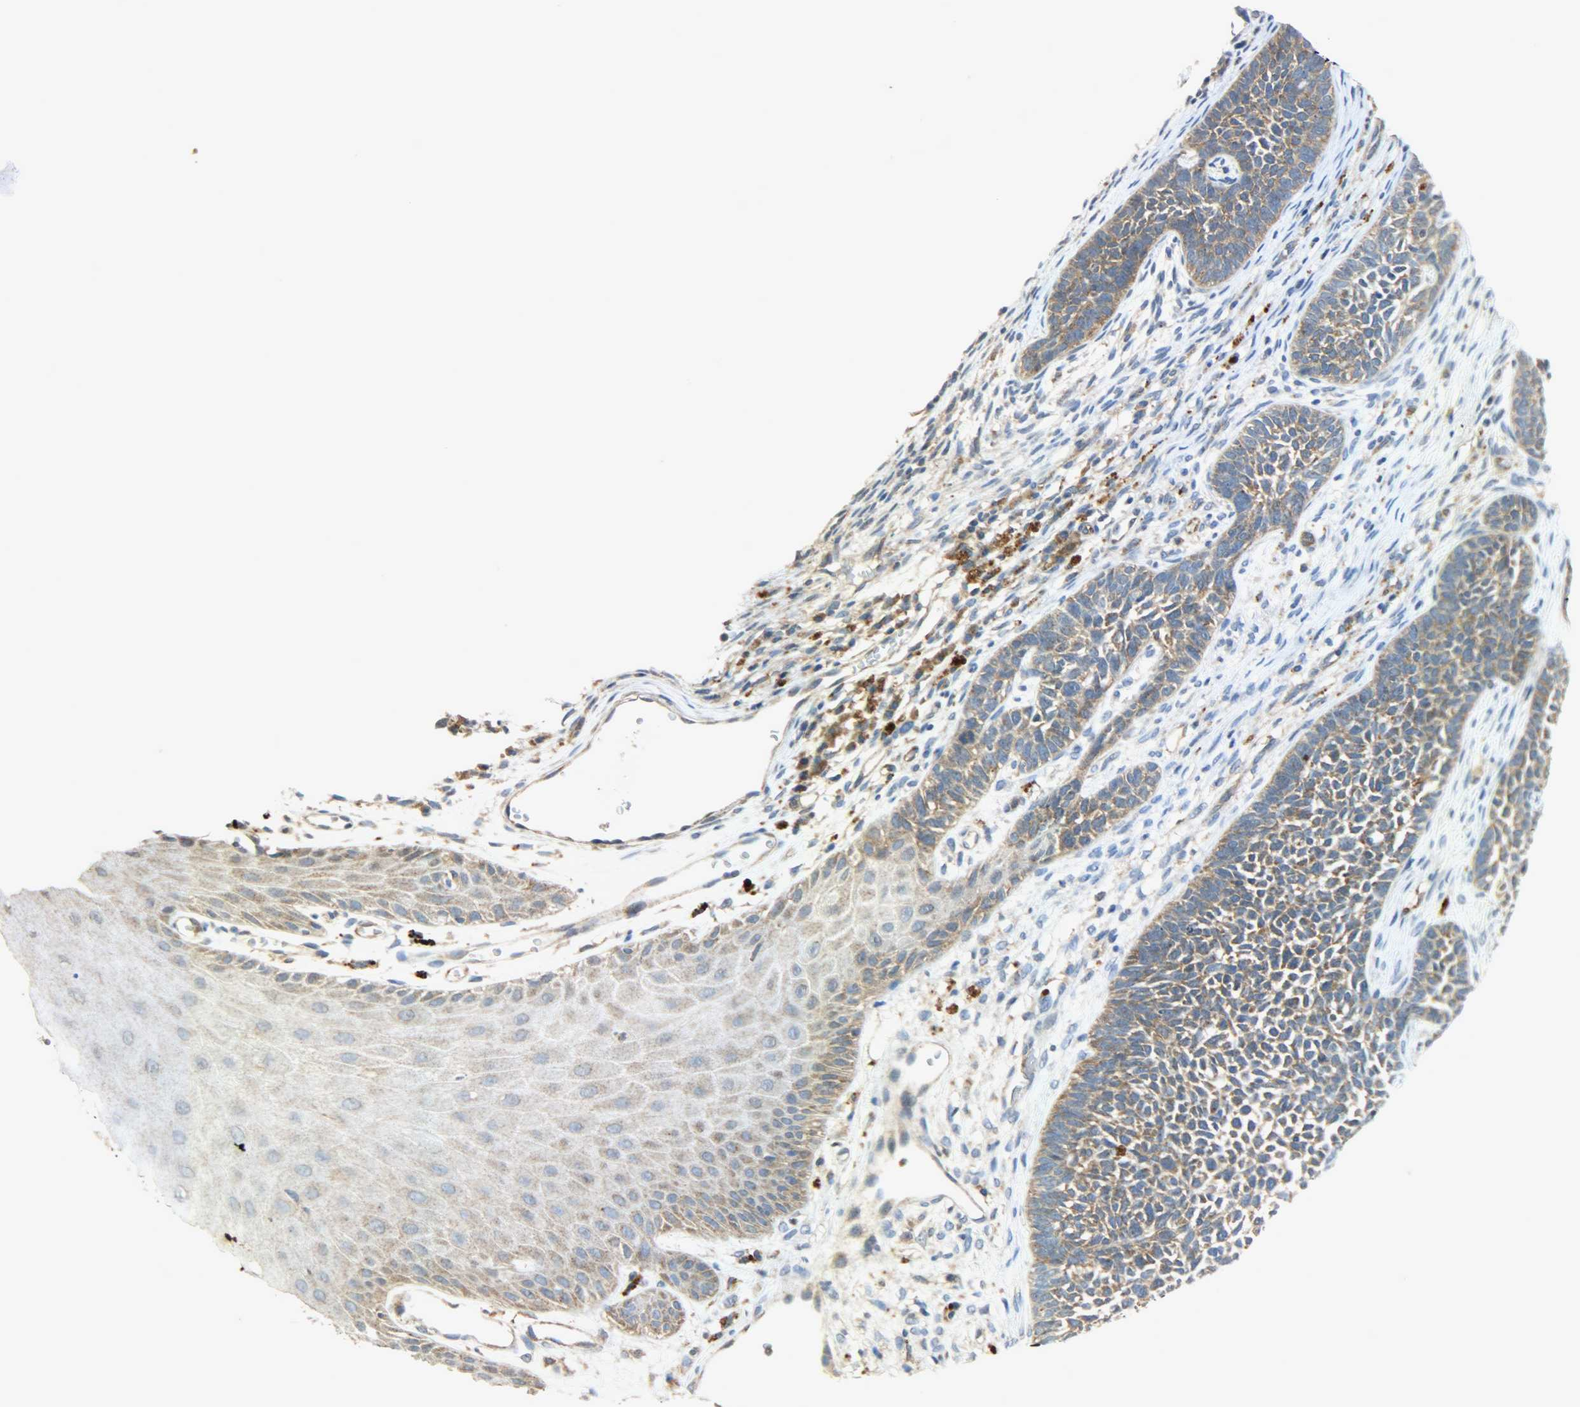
{"staining": {"intensity": "moderate", "quantity": ">75%", "location": "cytoplasmic/membranous"}, "tissue": "skin cancer", "cell_type": "Tumor cells", "image_type": "cancer", "snomed": [{"axis": "morphology", "description": "Basal cell carcinoma"}, {"axis": "topography", "description": "Skin"}], "caption": "This histopathology image exhibits basal cell carcinoma (skin) stained with immunohistochemistry (IHC) to label a protein in brown. The cytoplasmic/membranous of tumor cells show moderate positivity for the protein. Nuclei are counter-stained blue.", "gene": "GIT2", "patient": {"sex": "female", "age": 84}}